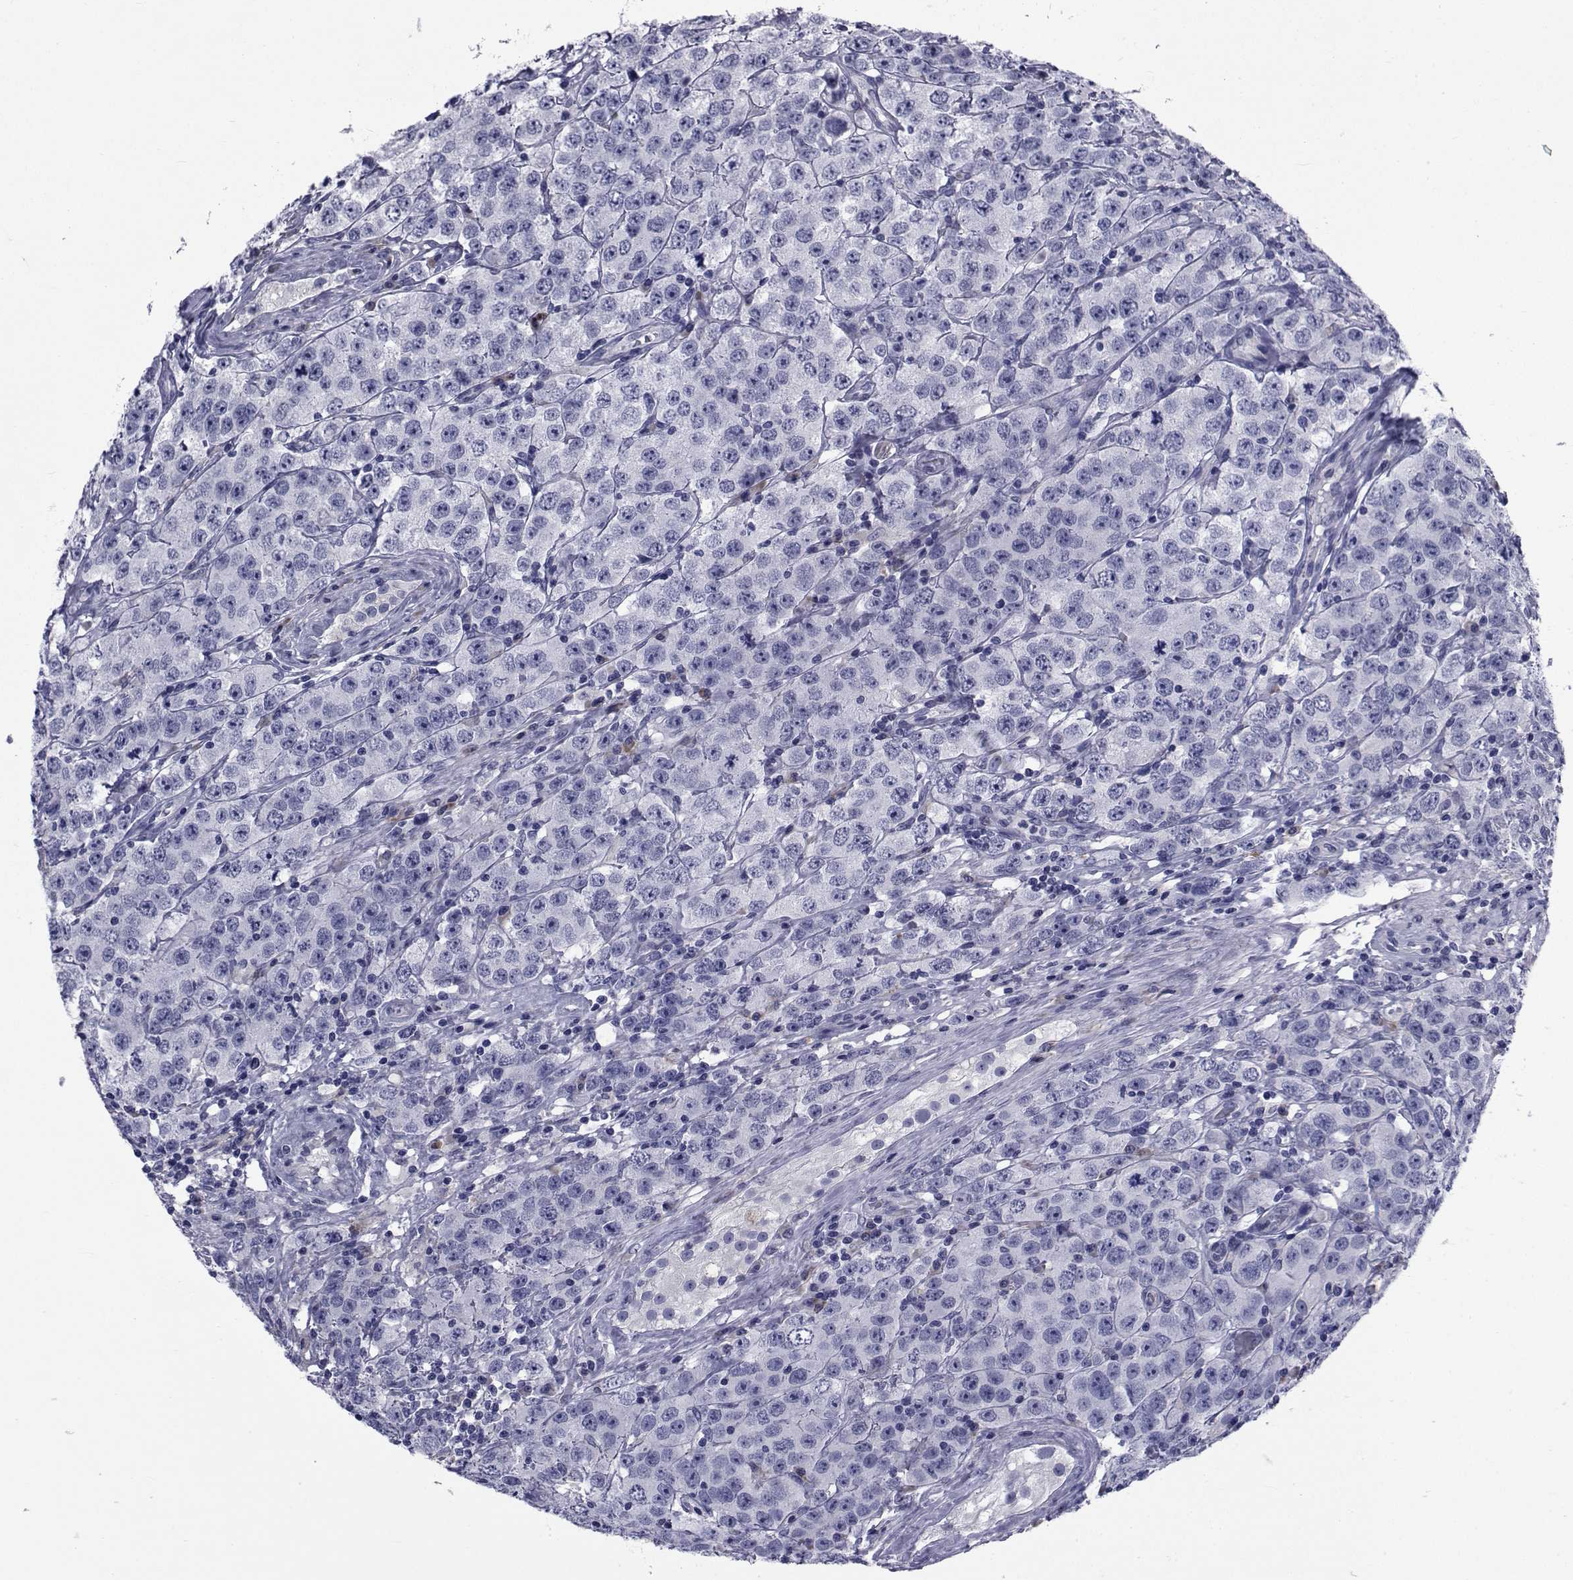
{"staining": {"intensity": "negative", "quantity": "none", "location": "none"}, "tissue": "testis cancer", "cell_type": "Tumor cells", "image_type": "cancer", "snomed": [{"axis": "morphology", "description": "Seminoma, NOS"}, {"axis": "topography", "description": "Testis"}], "caption": "A histopathology image of testis seminoma stained for a protein reveals no brown staining in tumor cells. The staining is performed using DAB brown chromogen with nuclei counter-stained in using hematoxylin.", "gene": "ROPN1", "patient": {"sex": "male", "age": 52}}